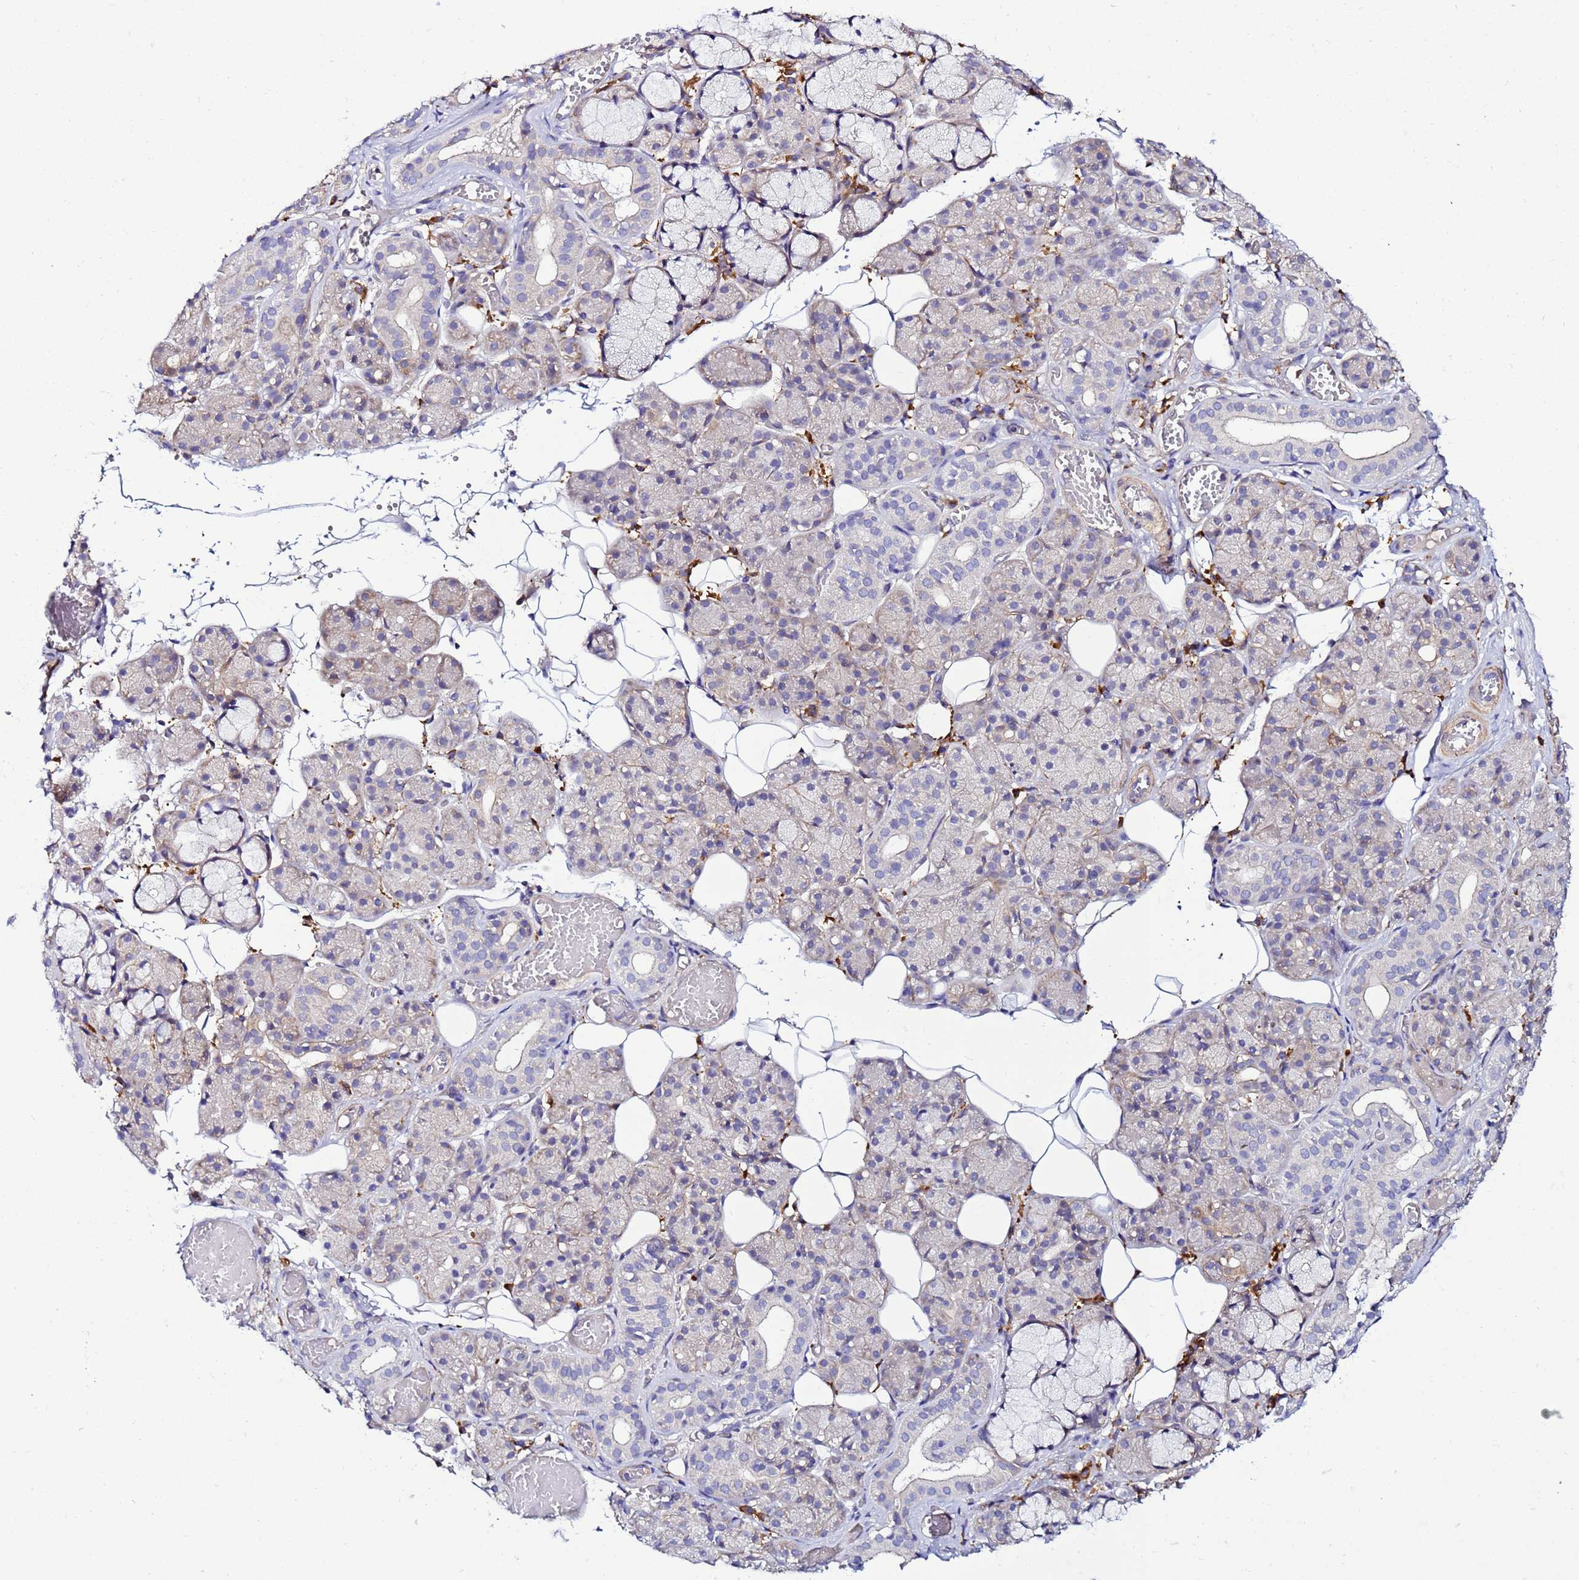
{"staining": {"intensity": "negative", "quantity": "none", "location": "none"}, "tissue": "salivary gland", "cell_type": "Glandular cells", "image_type": "normal", "snomed": [{"axis": "morphology", "description": "Normal tissue, NOS"}, {"axis": "topography", "description": "Salivary gland"}], "caption": "DAB immunohistochemical staining of benign human salivary gland reveals no significant expression in glandular cells. The staining was performed using DAB to visualize the protein expression in brown, while the nuclei were stained in blue with hematoxylin (Magnification: 20x).", "gene": "JRKL", "patient": {"sex": "male", "age": 63}}